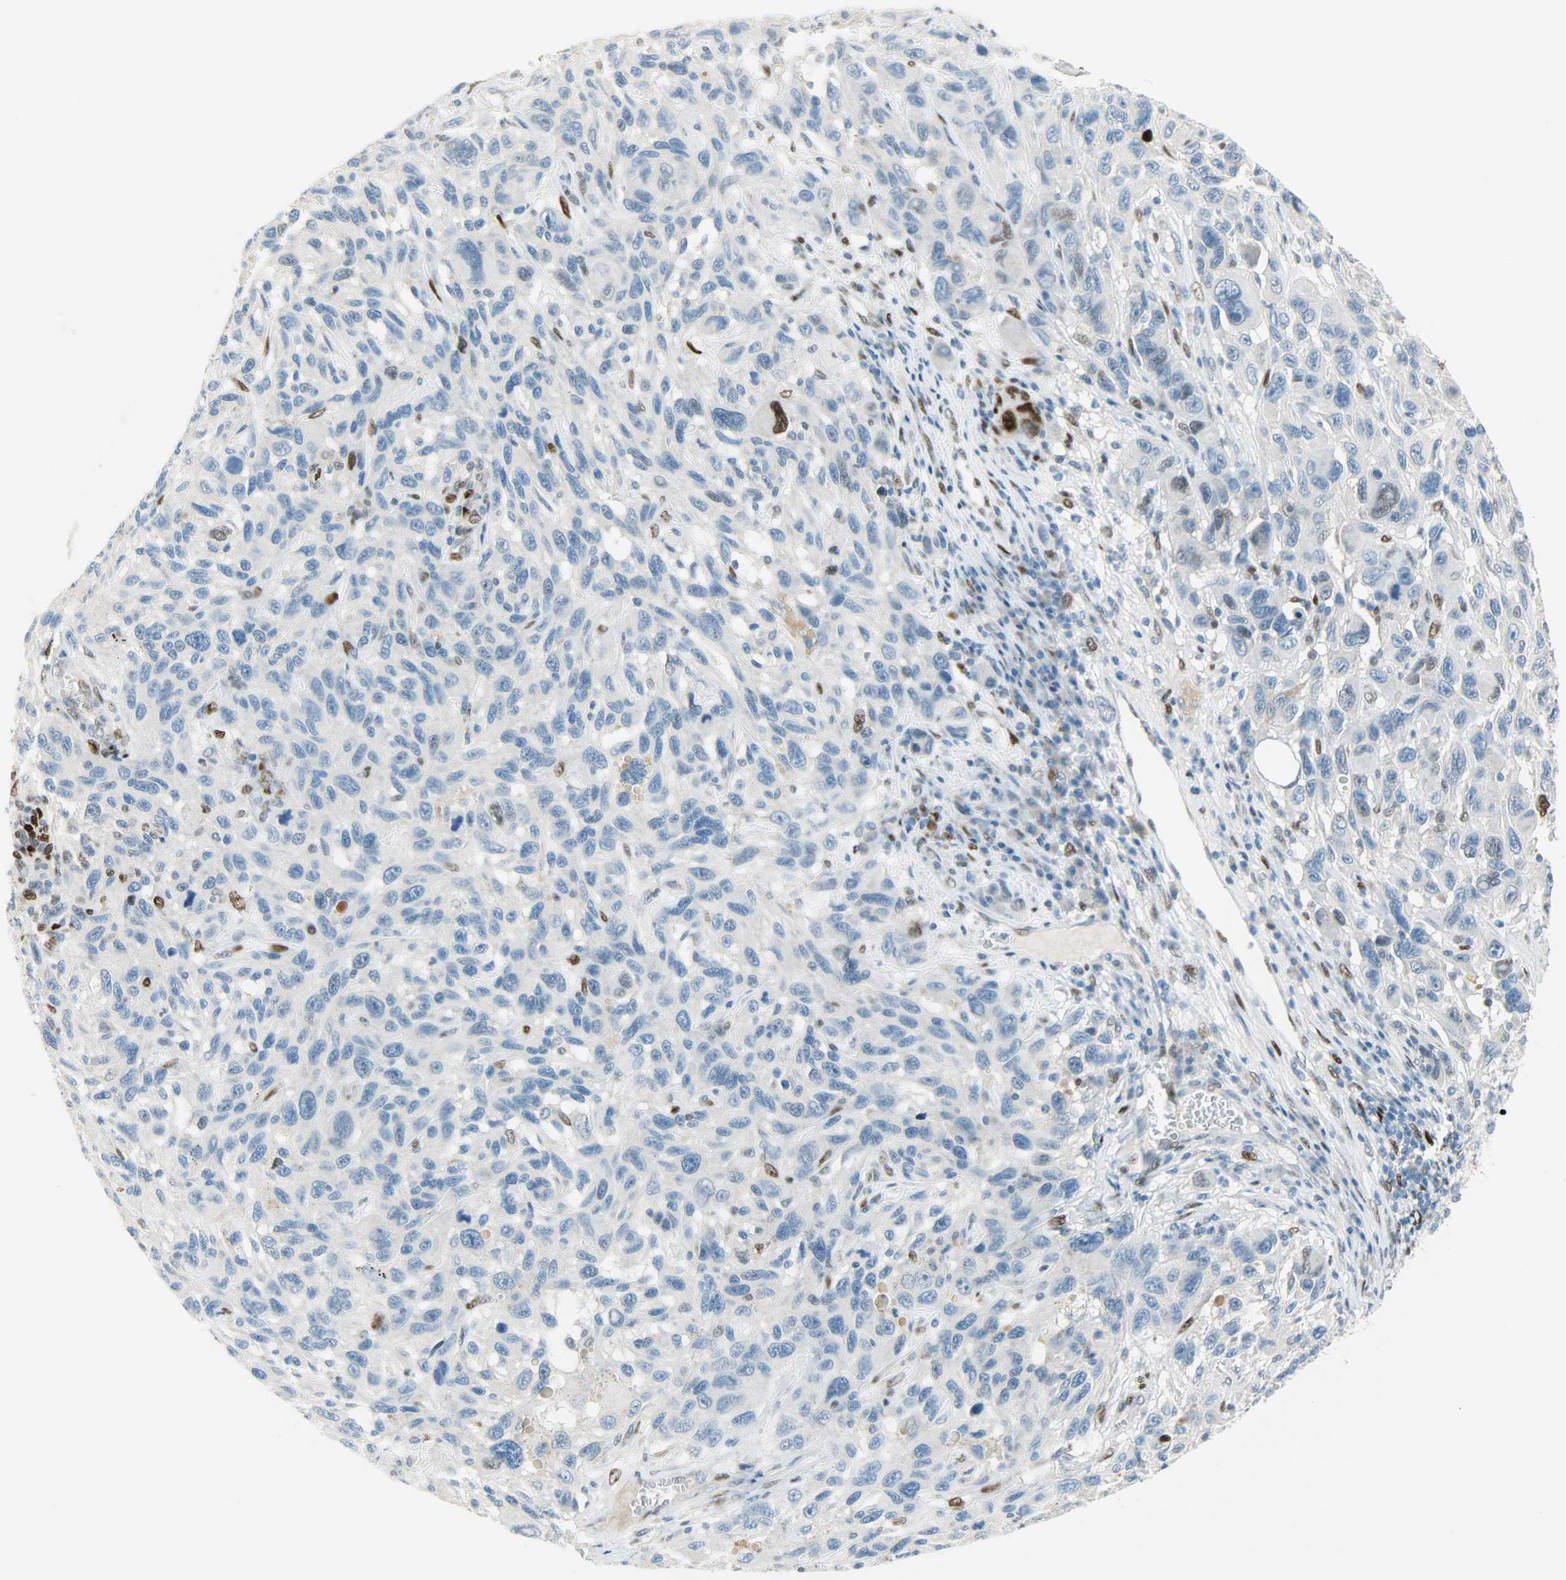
{"staining": {"intensity": "negative", "quantity": "none", "location": "none"}, "tissue": "melanoma", "cell_type": "Tumor cells", "image_type": "cancer", "snomed": [{"axis": "morphology", "description": "Malignant melanoma, NOS"}, {"axis": "topography", "description": "Skin"}], "caption": "Histopathology image shows no protein positivity in tumor cells of malignant melanoma tissue.", "gene": "JUNB", "patient": {"sex": "male", "age": 53}}